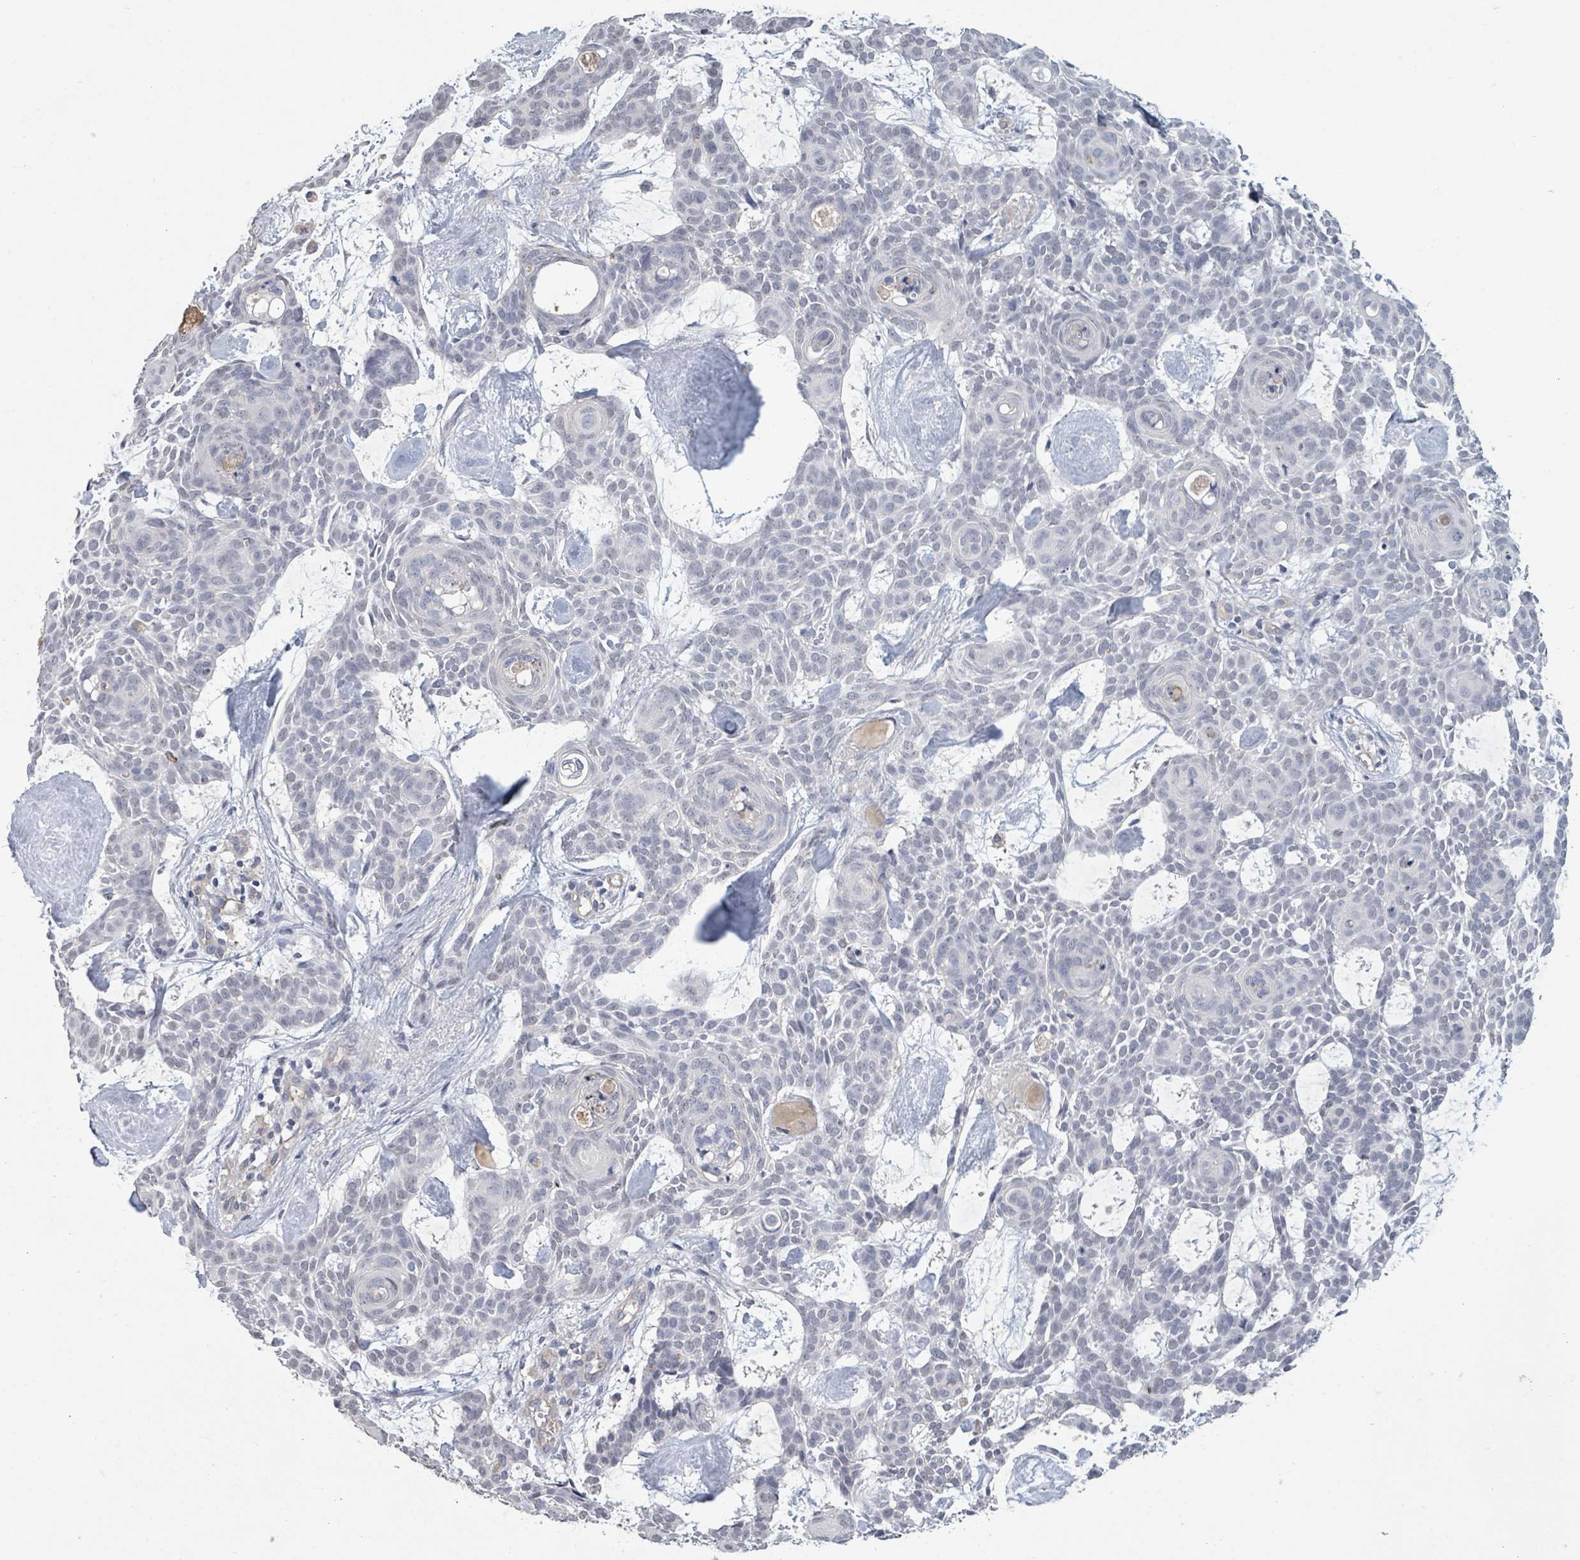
{"staining": {"intensity": "negative", "quantity": "none", "location": "none"}, "tissue": "skin cancer", "cell_type": "Tumor cells", "image_type": "cancer", "snomed": [{"axis": "morphology", "description": "Basal cell carcinoma"}, {"axis": "topography", "description": "Skin"}], "caption": "Immunohistochemistry (IHC) micrograph of neoplastic tissue: human skin cancer stained with DAB (3,3'-diaminobenzidine) exhibits no significant protein staining in tumor cells.", "gene": "PLAUR", "patient": {"sex": "male", "age": 61}}